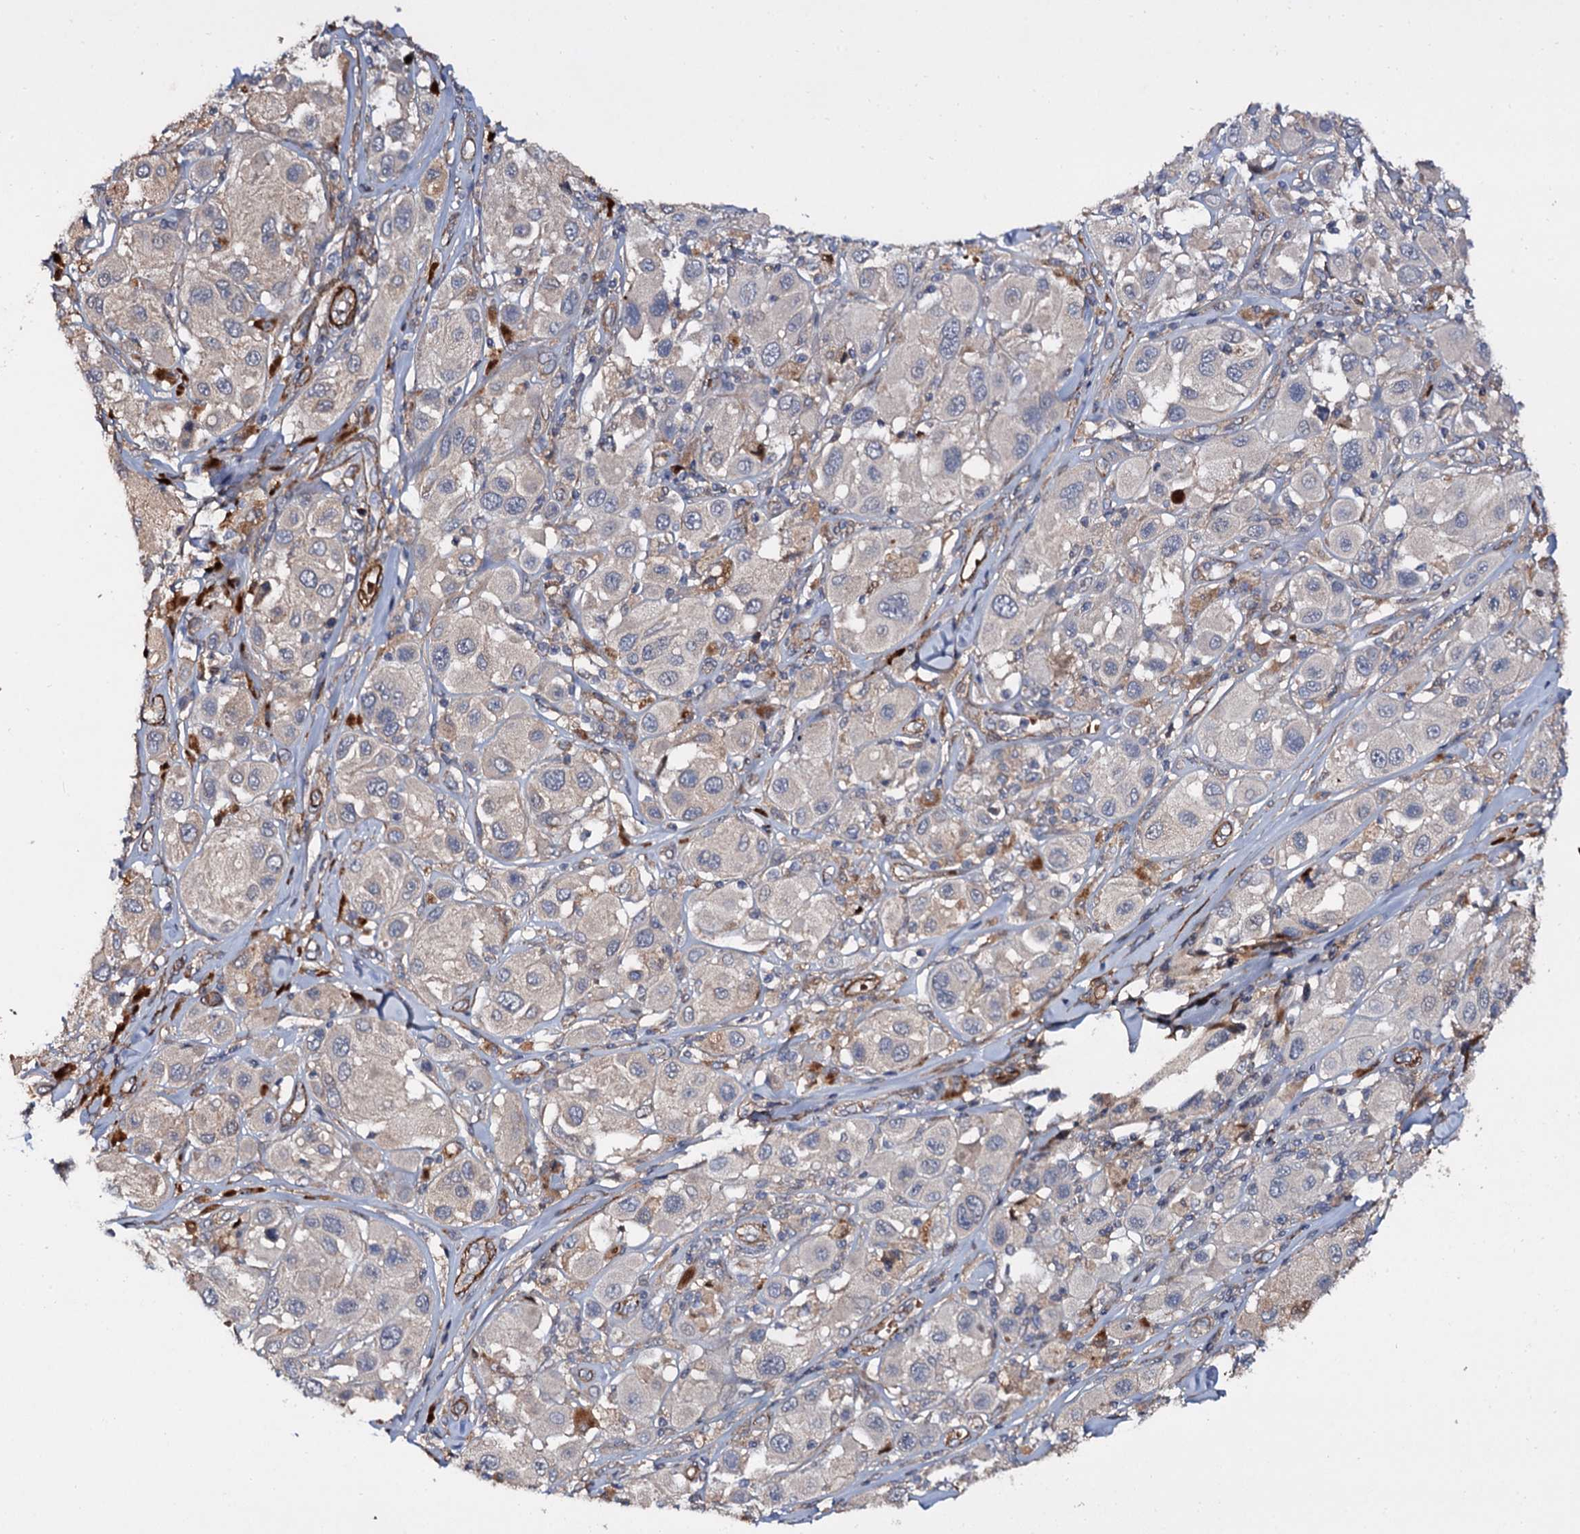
{"staining": {"intensity": "negative", "quantity": "none", "location": "none"}, "tissue": "melanoma", "cell_type": "Tumor cells", "image_type": "cancer", "snomed": [{"axis": "morphology", "description": "Malignant melanoma, Metastatic site"}, {"axis": "topography", "description": "Skin"}], "caption": "IHC histopathology image of neoplastic tissue: human melanoma stained with DAB displays no significant protein positivity in tumor cells. (IHC, brightfield microscopy, high magnification).", "gene": "ISM2", "patient": {"sex": "male", "age": 41}}